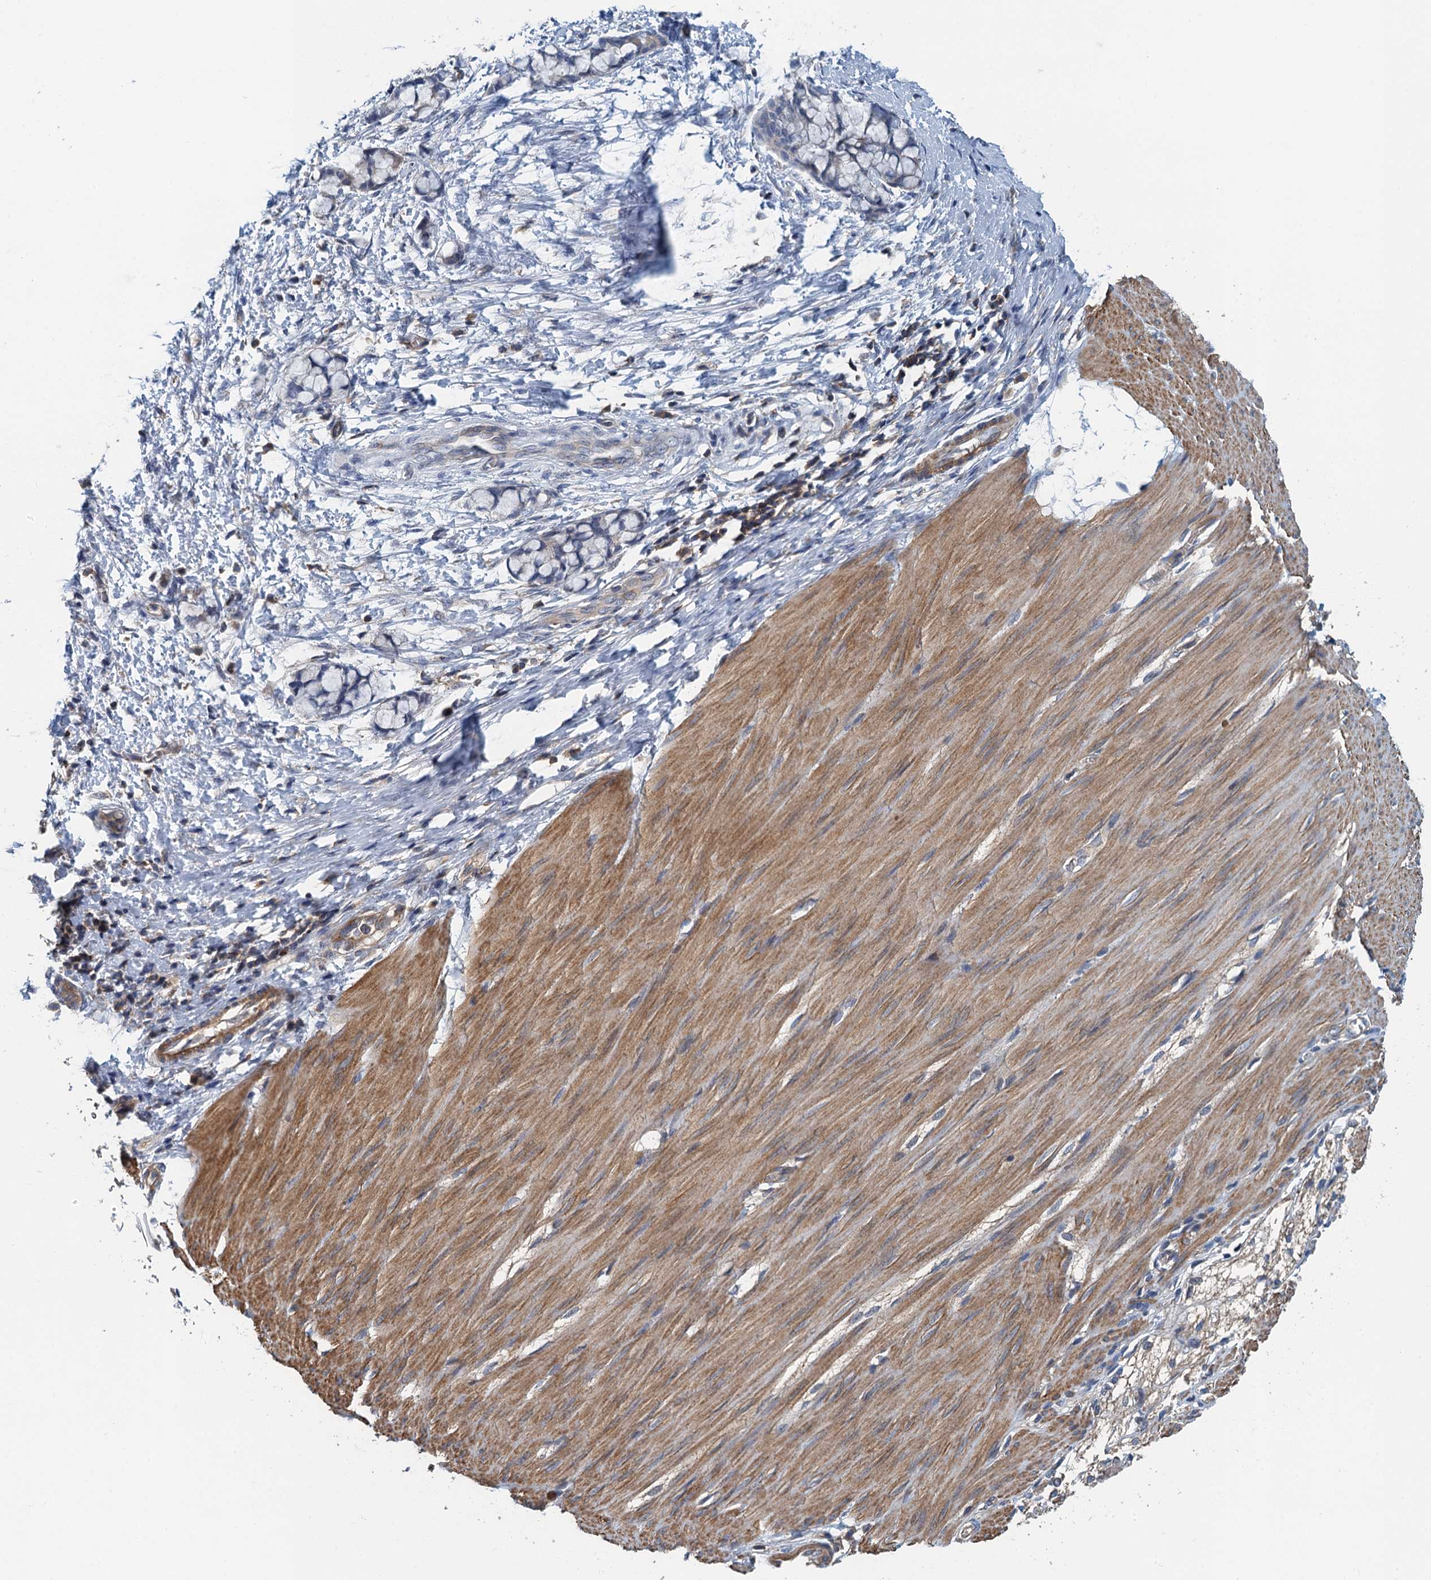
{"staining": {"intensity": "moderate", "quantity": ">75%", "location": "cytoplasmic/membranous"}, "tissue": "smooth muscle", "cell_type": "Smooth muscle cells", "image_type": "normal", "snomed": [{"axis": "morphology", "description": "Normal tissue, NOS"}, {"axis": "morphology", "description": "Adenocarcinoma, NOS"}, {"axis": "topography", "description": "Colon"}, {"axis": "topography", "description": "Peripheral nerve tissue"}], "caption": "This histopathology image demonstrates immunohistochemistry (IHC) staining of normal smooth muscle, with medium moderate cytoplasmic/membranous positivity in about >75% of smooth muscle cells.", "gene": "PPP1R14D", "patient": {"sex": "male", "age": 14}}